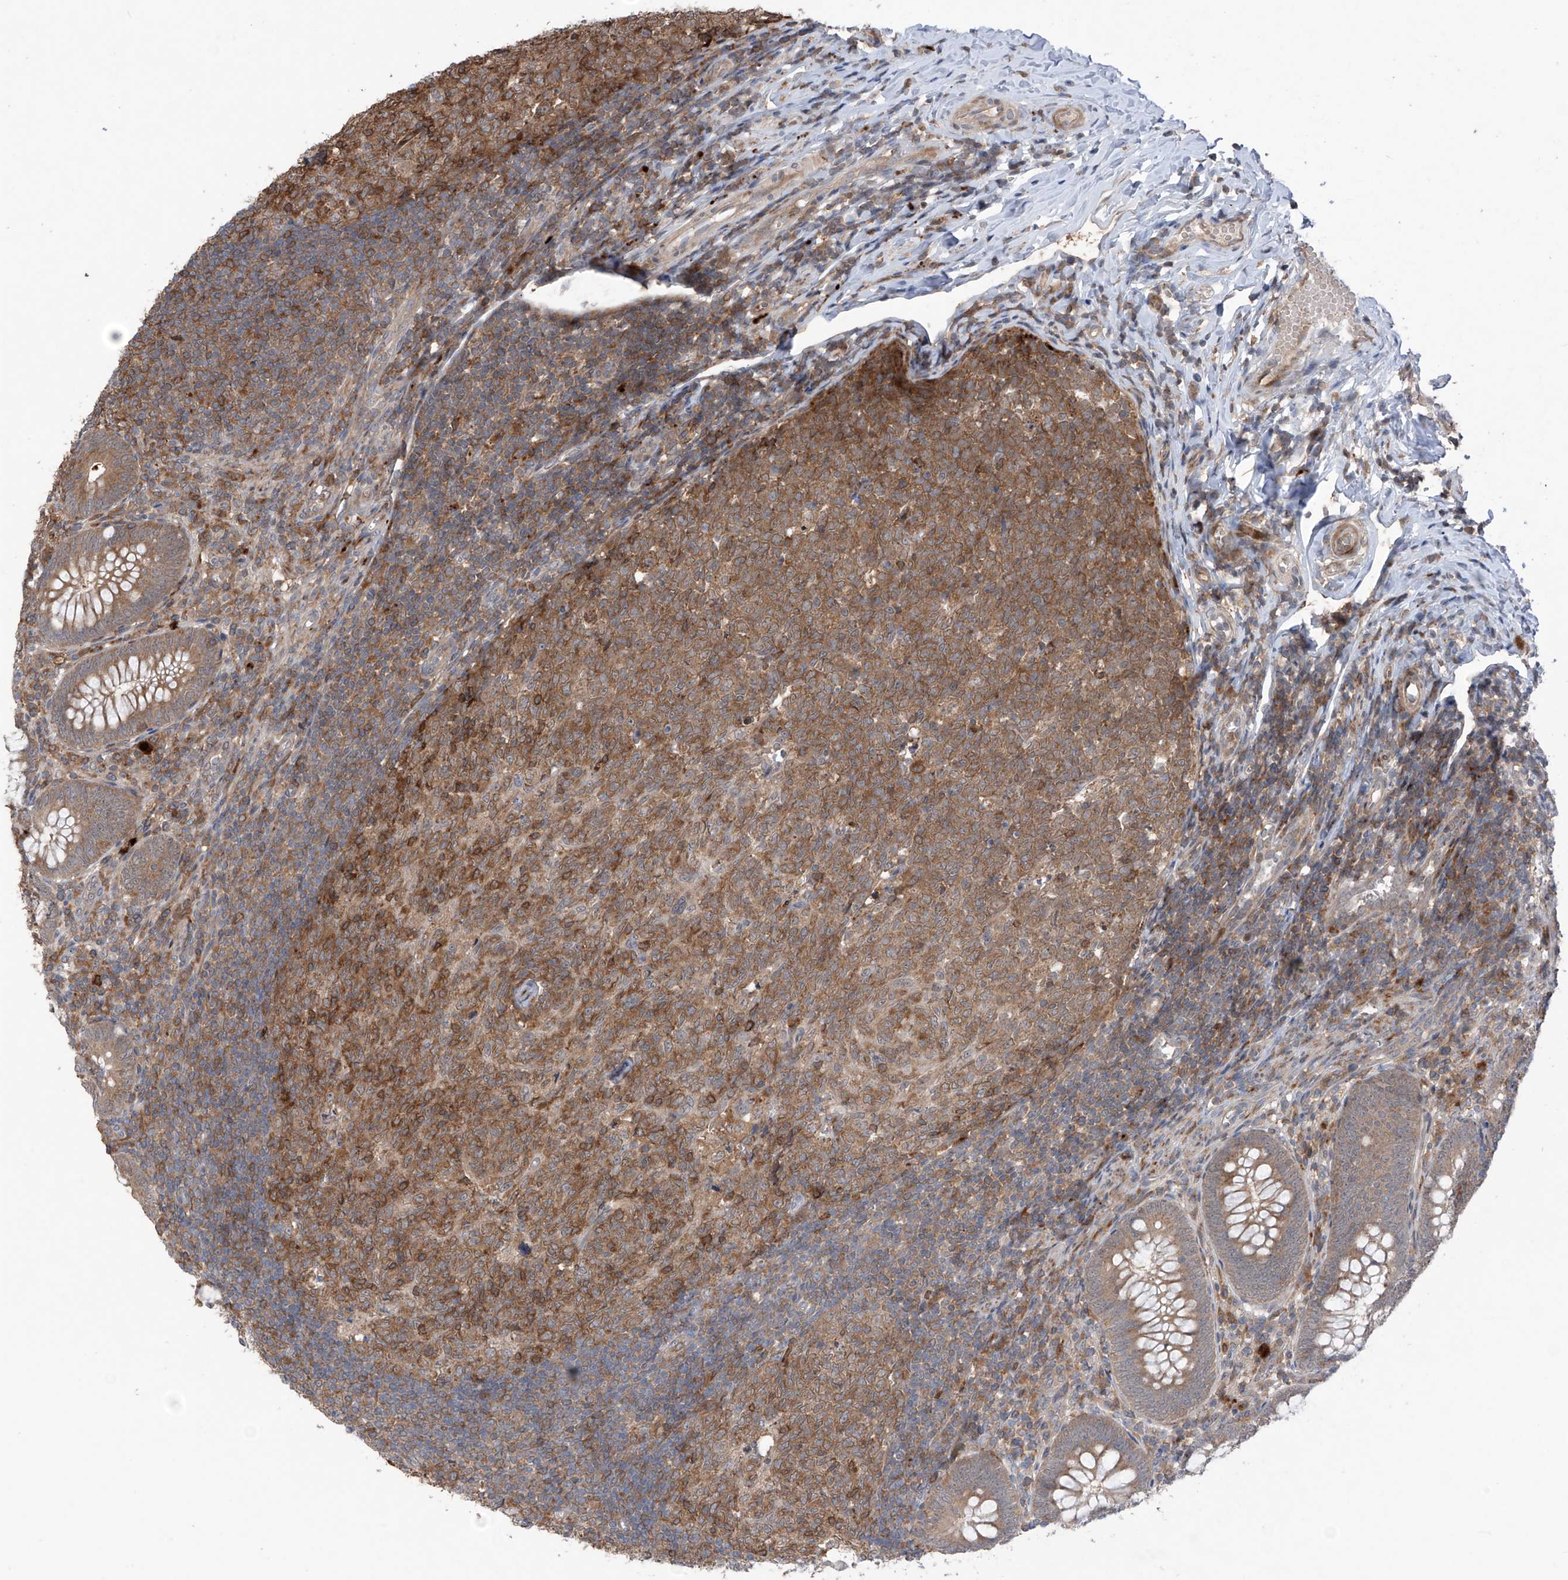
{"staining": {"intensity": "moderate", "quantity": ">75%", "location": "cytoplasmic/membranous"}, "tissue": "appendix", "cell_type": "Glandular cells", "image_type": "normal", "snomed": [{"axis": "morphology", "description": "Normal tissue, NOS"}, {"axis": "topography", "description": "Appendix"}], "caption": "Appendix stained for a protein (brown) displays moderate cytoplasmic/membranous positive expression in about >75% of glandular cells.", "gene": "SAMD3", "patient": {"sex": "male", "age": 14}}